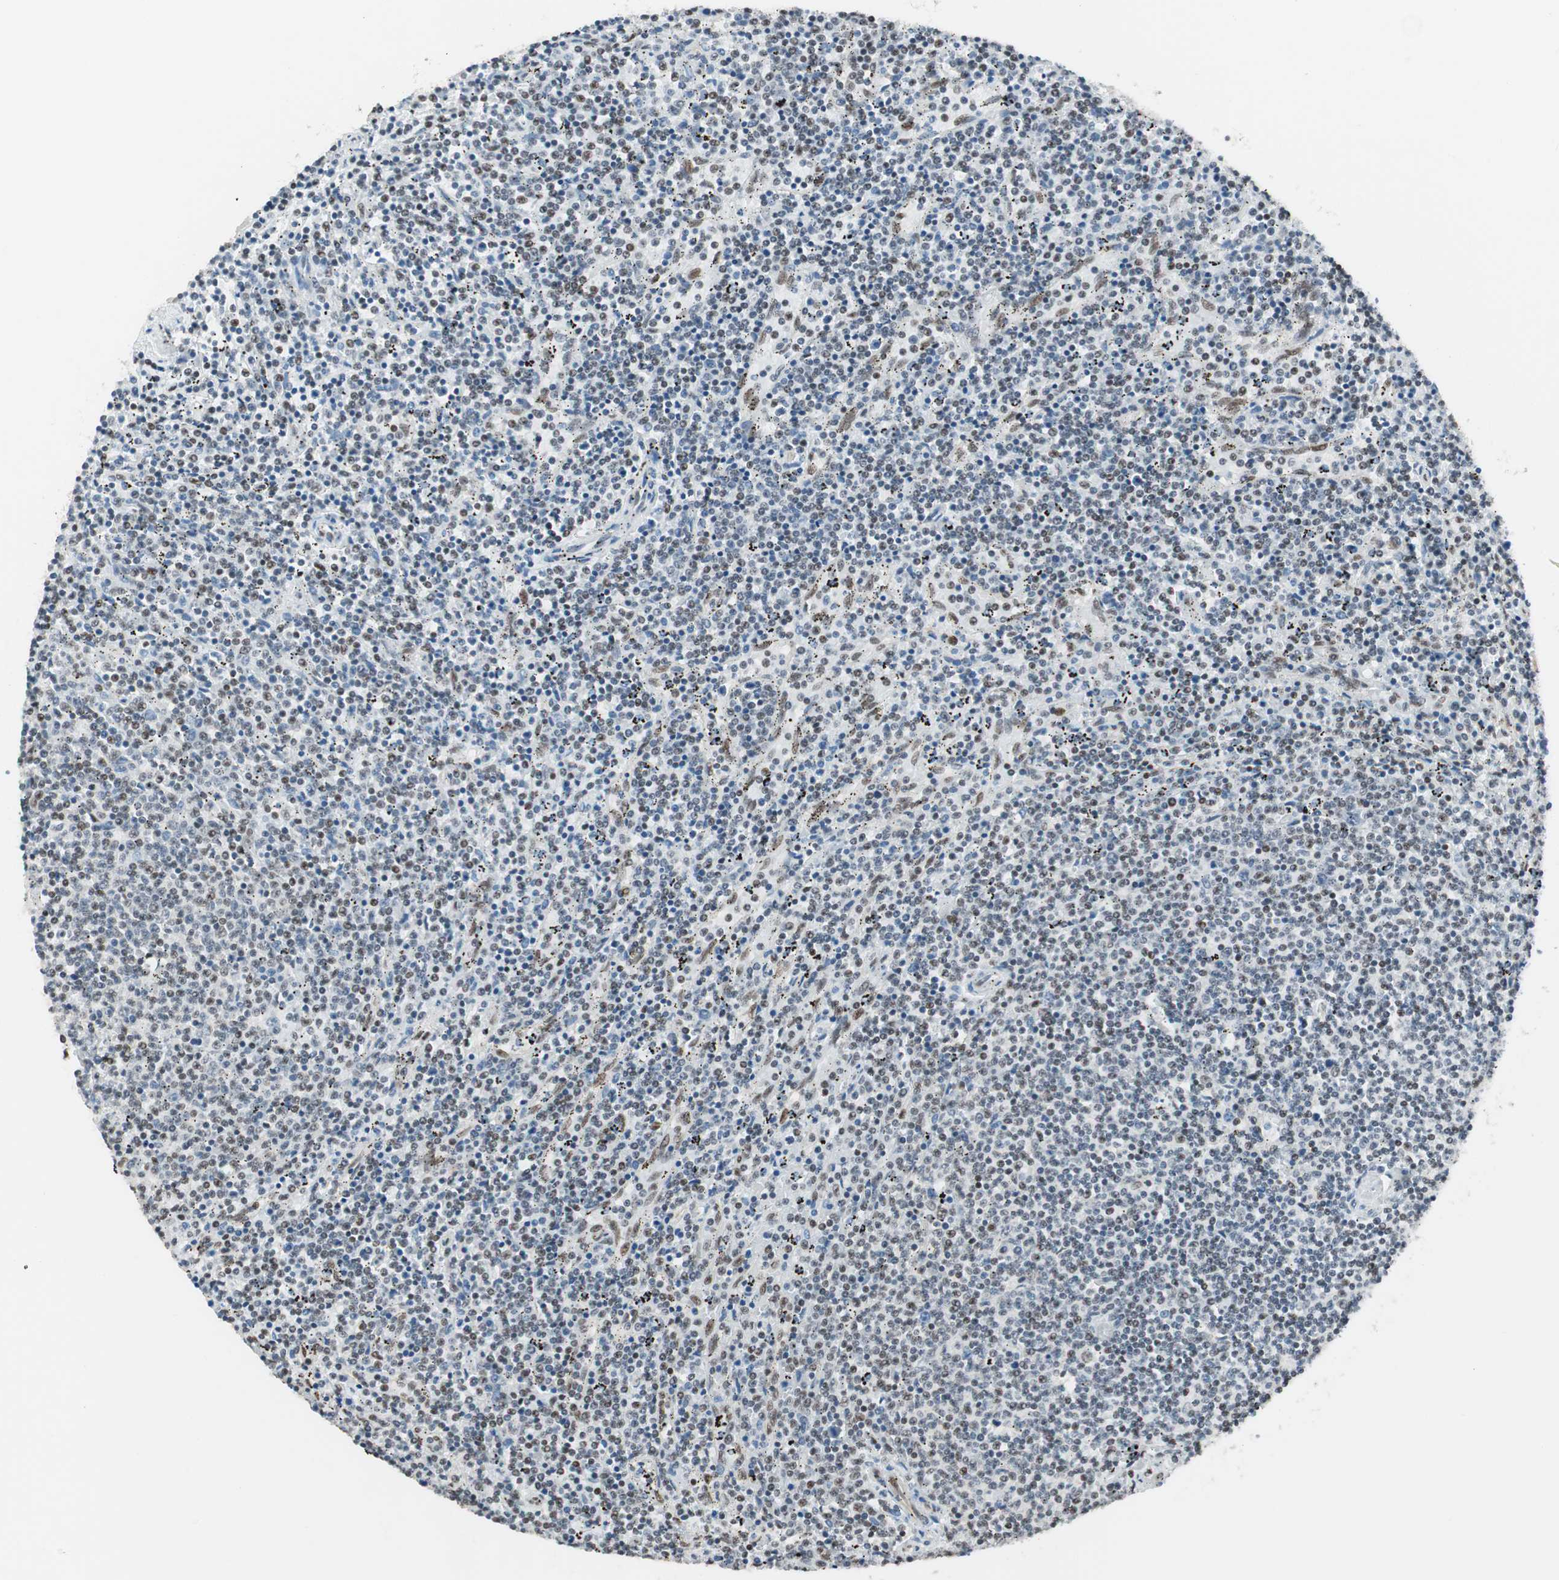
{"staining": {"intensity": "moderate", "quantity": "<25%", "location": "nuclear"}, "tissue": "lymphoma", "cell_type": "Tumor cells", "image_type": "cancer", "snomed": [{"axis": "morphology", "description": "Malignant lymphoma, non-Hodgkin's type, Low grade"}, {"axis": "topography", "description": "Spleen"}], "caption": "This image reveals IHC staining of low-grade malignant lymphoma, non-Hodgkin's type, with low moderate nuclear staining in approximately <25% of tumor cells.", "gene": "ZBTB17", "patient": {"sex": "female", "age": 50}}